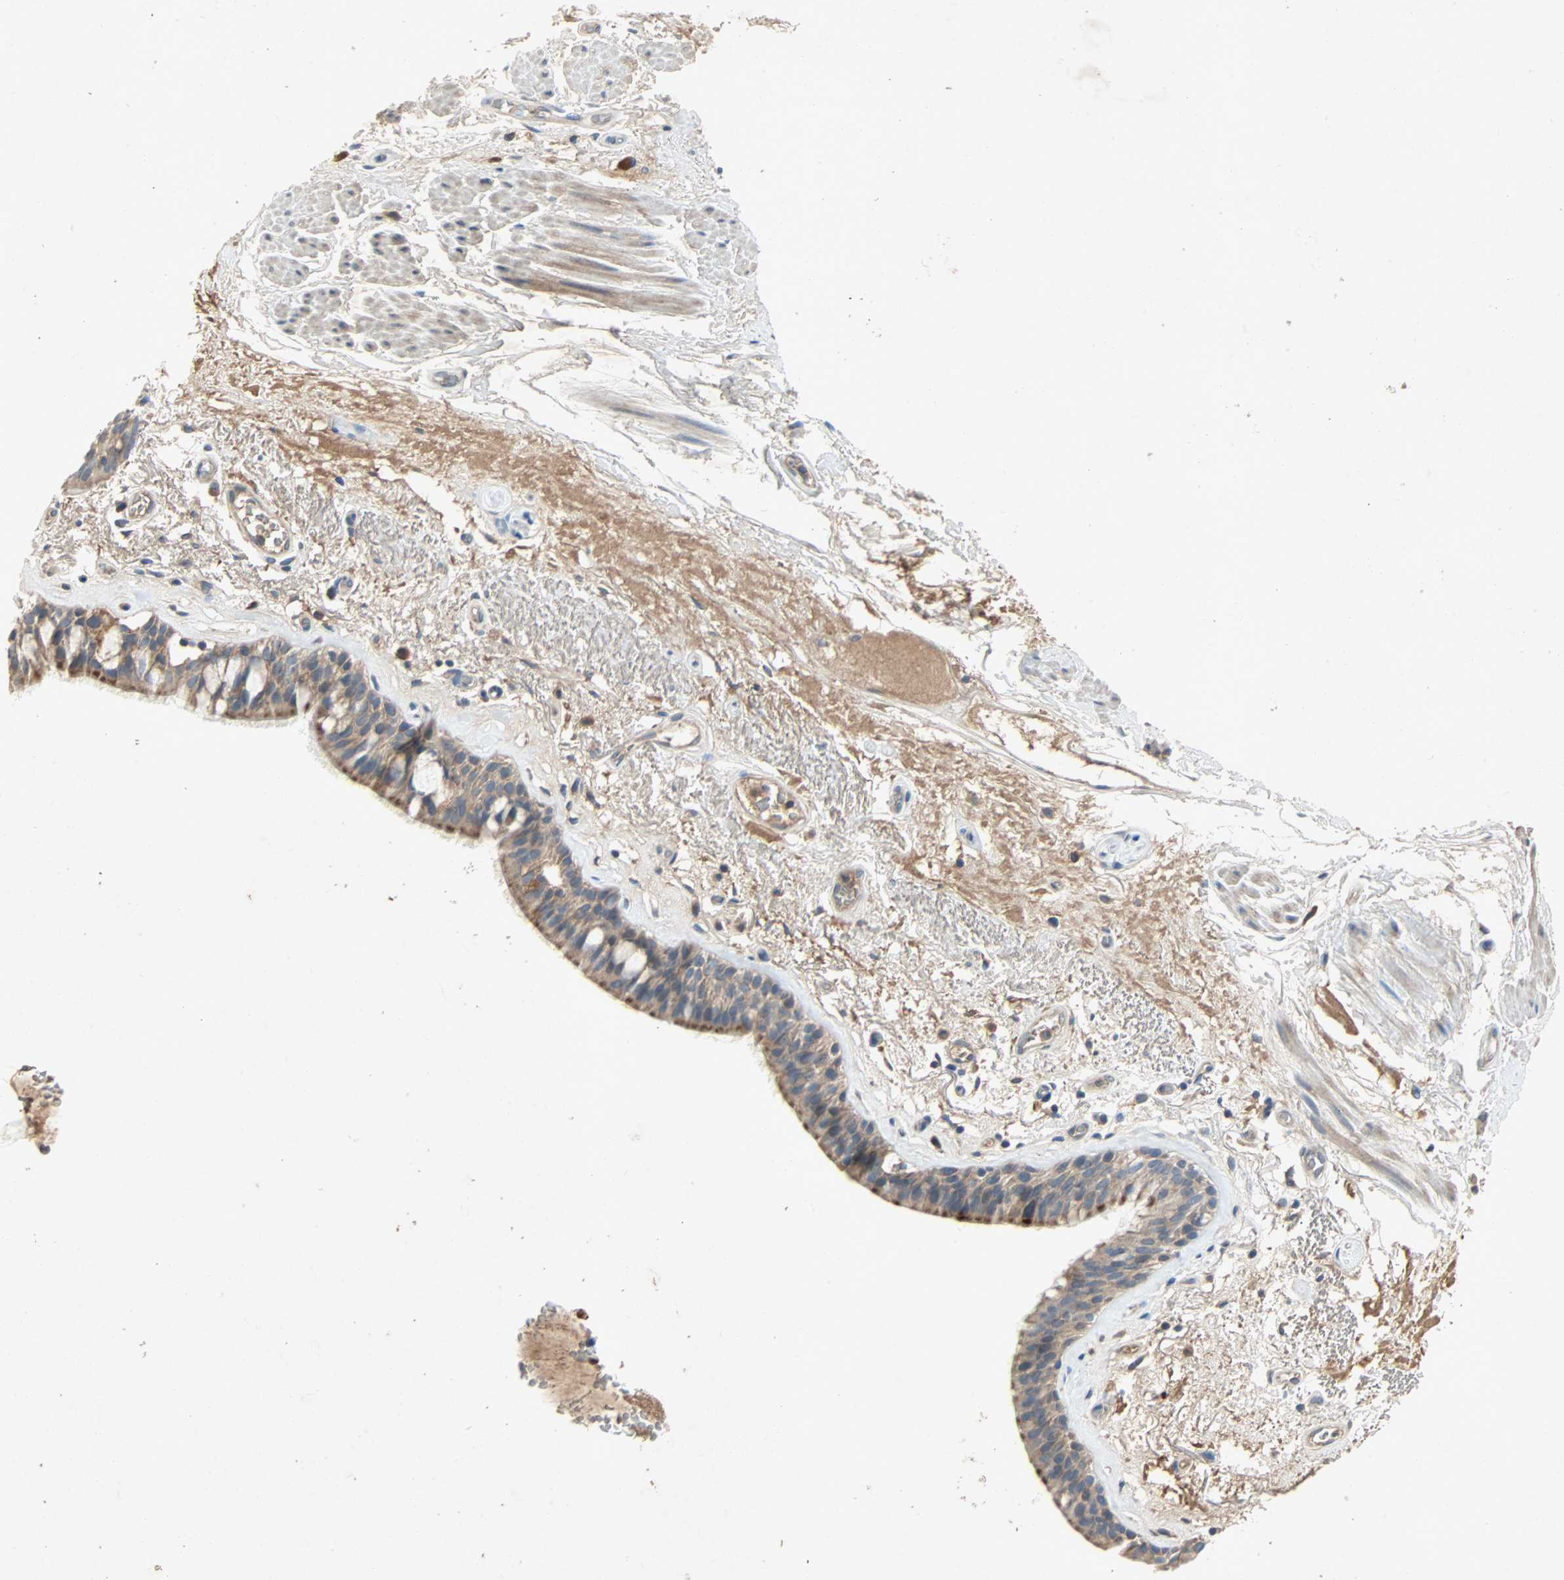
{"staining": {"intensity": "strong", "quantity": ">75%", "location": "cytoplasmic/membranous"}, "tissue": "bronchus", "cell_type": "Respiratory epithelial cells", "image_type": "normal", "snomed": [{"axis": "morphology", "description": "Normal tissue, NOS"}, {"axis": "topography", "description": "Bronchus"}], "caption": "An immunohistochemistry histopathology image of unremarkable tissue is shown. Protein staining in brown labels strong cytoplasmic/membranous positivity in bronchus within respiratory epithelial cells.", "gene": "XYLT1", "patient": {"sex": "male", "age": 66}}